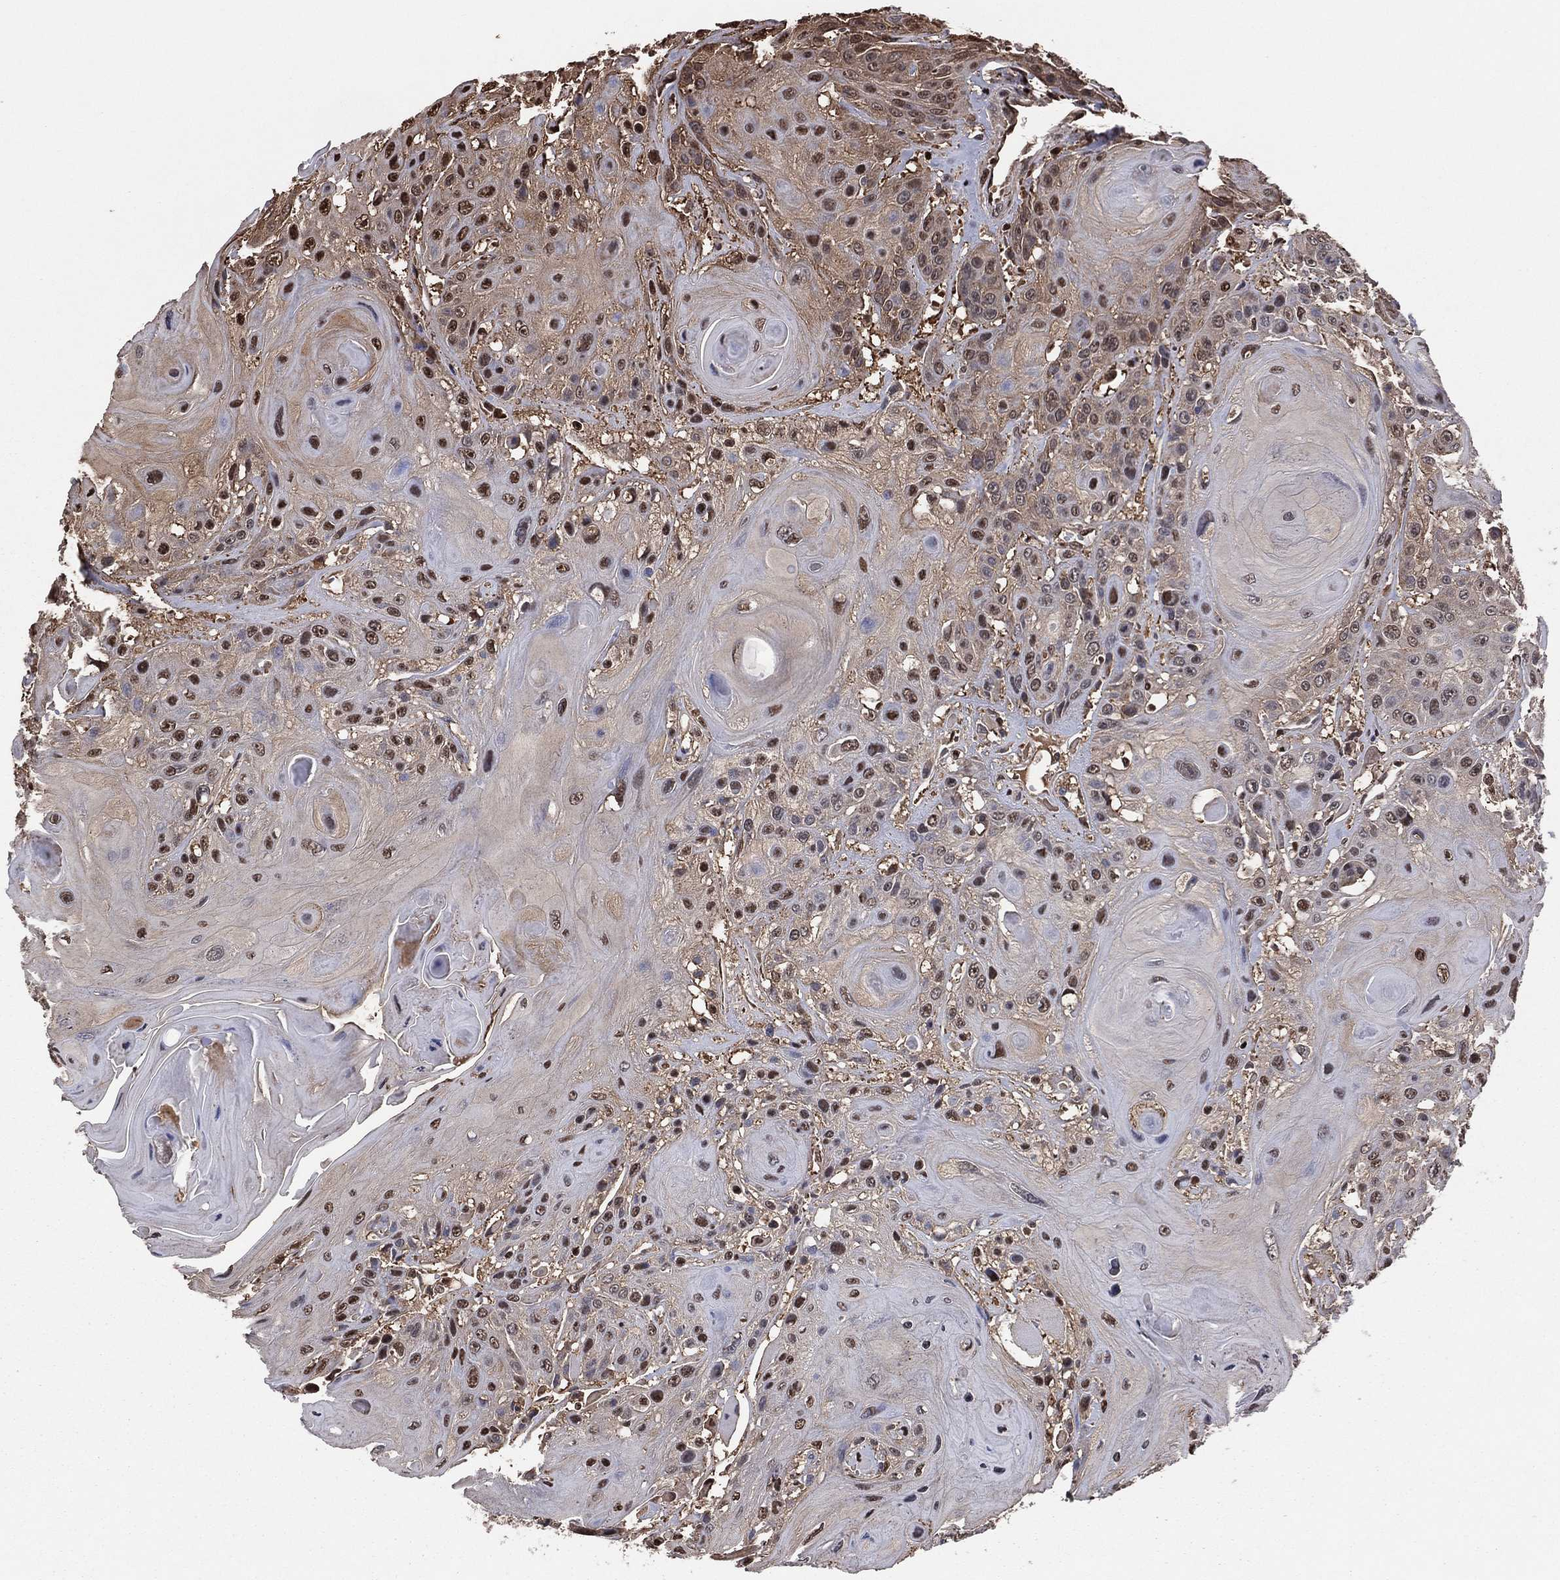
{"staining": {"intensity": "moderate", "quantity": "<25%", "location": "cytoplasmic/membranous,nuclear"}, "tissue": "head and neck cancer", "cell_type": "Tumor cells", "image_type": "cancer", "snomed": [{"axis": "morphology", "description": "Squamous cell carcinoma, NOS"}, {"axis": "topography", "description": "Head-Neck"}], "caption": "Immunohistochemistry (IHC) staining of head and neck squamous cell carcinoma, which reveals low levels of moderate cytoplasmic/membranous and nuclear positivity in about <25% of tumor cells indicating moderate cytoplasmic/membranous and nuclear protein expression. The staining was performed using DAB (3,3'-diaminobenzidine) (brown) for protein detection and nuclei were counterstained in hematoxylin (blue).", "gene": "GAPDH", "patient": {"sex": "female", "age": 59}}